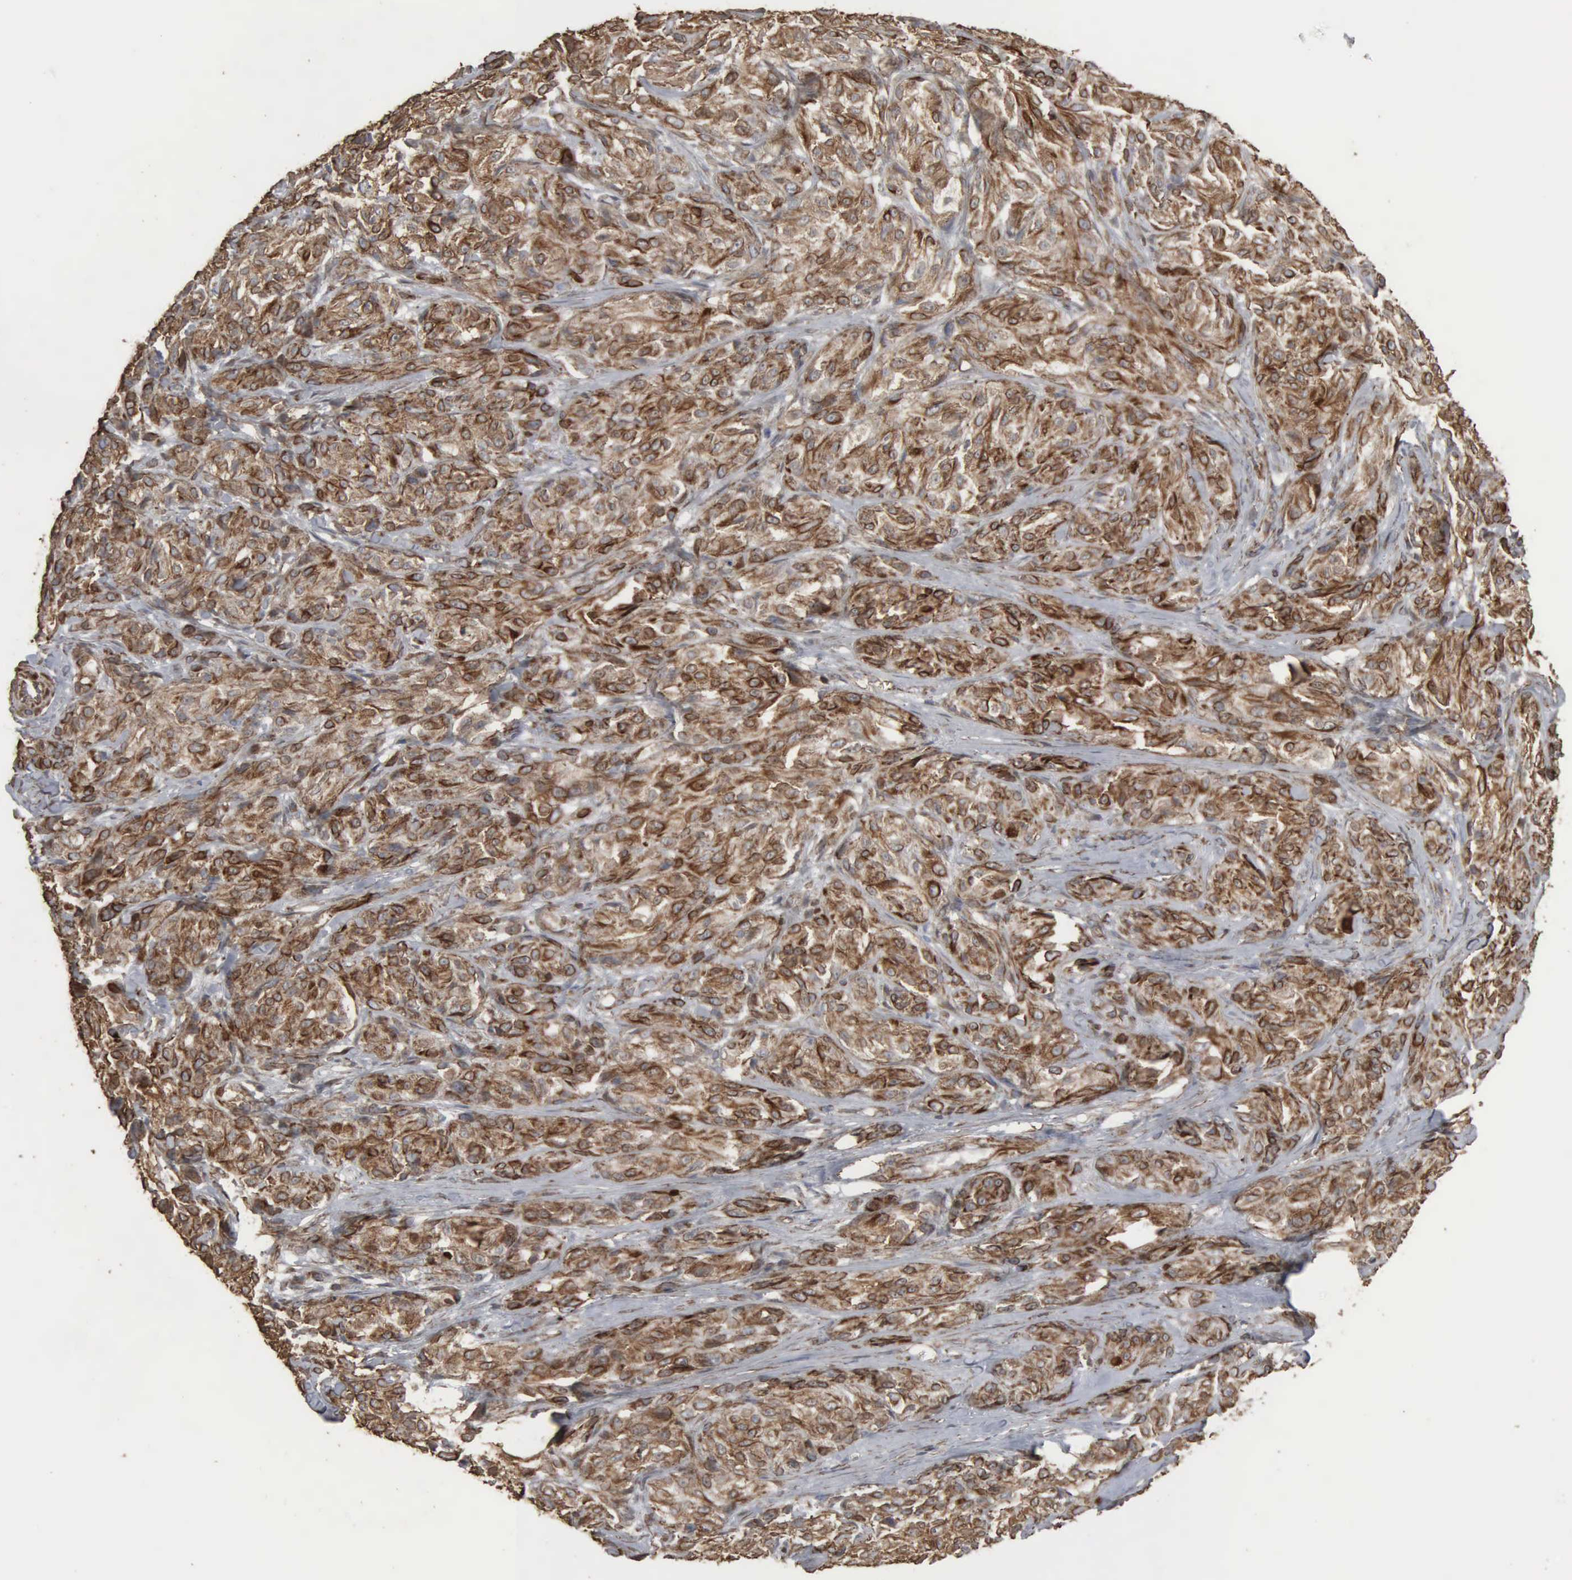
{"staining": {"intensity": "strong", "quantity": "25%-75%", "location": "cytoplasmic/membranous,nuclear"}, "tissue": "melanoma", "cell_type": "Tumor cells", "image_type": "cancer", "snomed": [{"axis": "morphology", "description": "Malignant melanoma, NOS"}, {"axis": "topography", "description": "Skin"}], "caption": "A high amount of strong cytoplasmic/membranous and nuclear expression is seen in about 25%-75% of tumor cells in malignant melanoma tissue.", "gene": "CCNE1", "patient": {"sex": "male", "age": 56}}